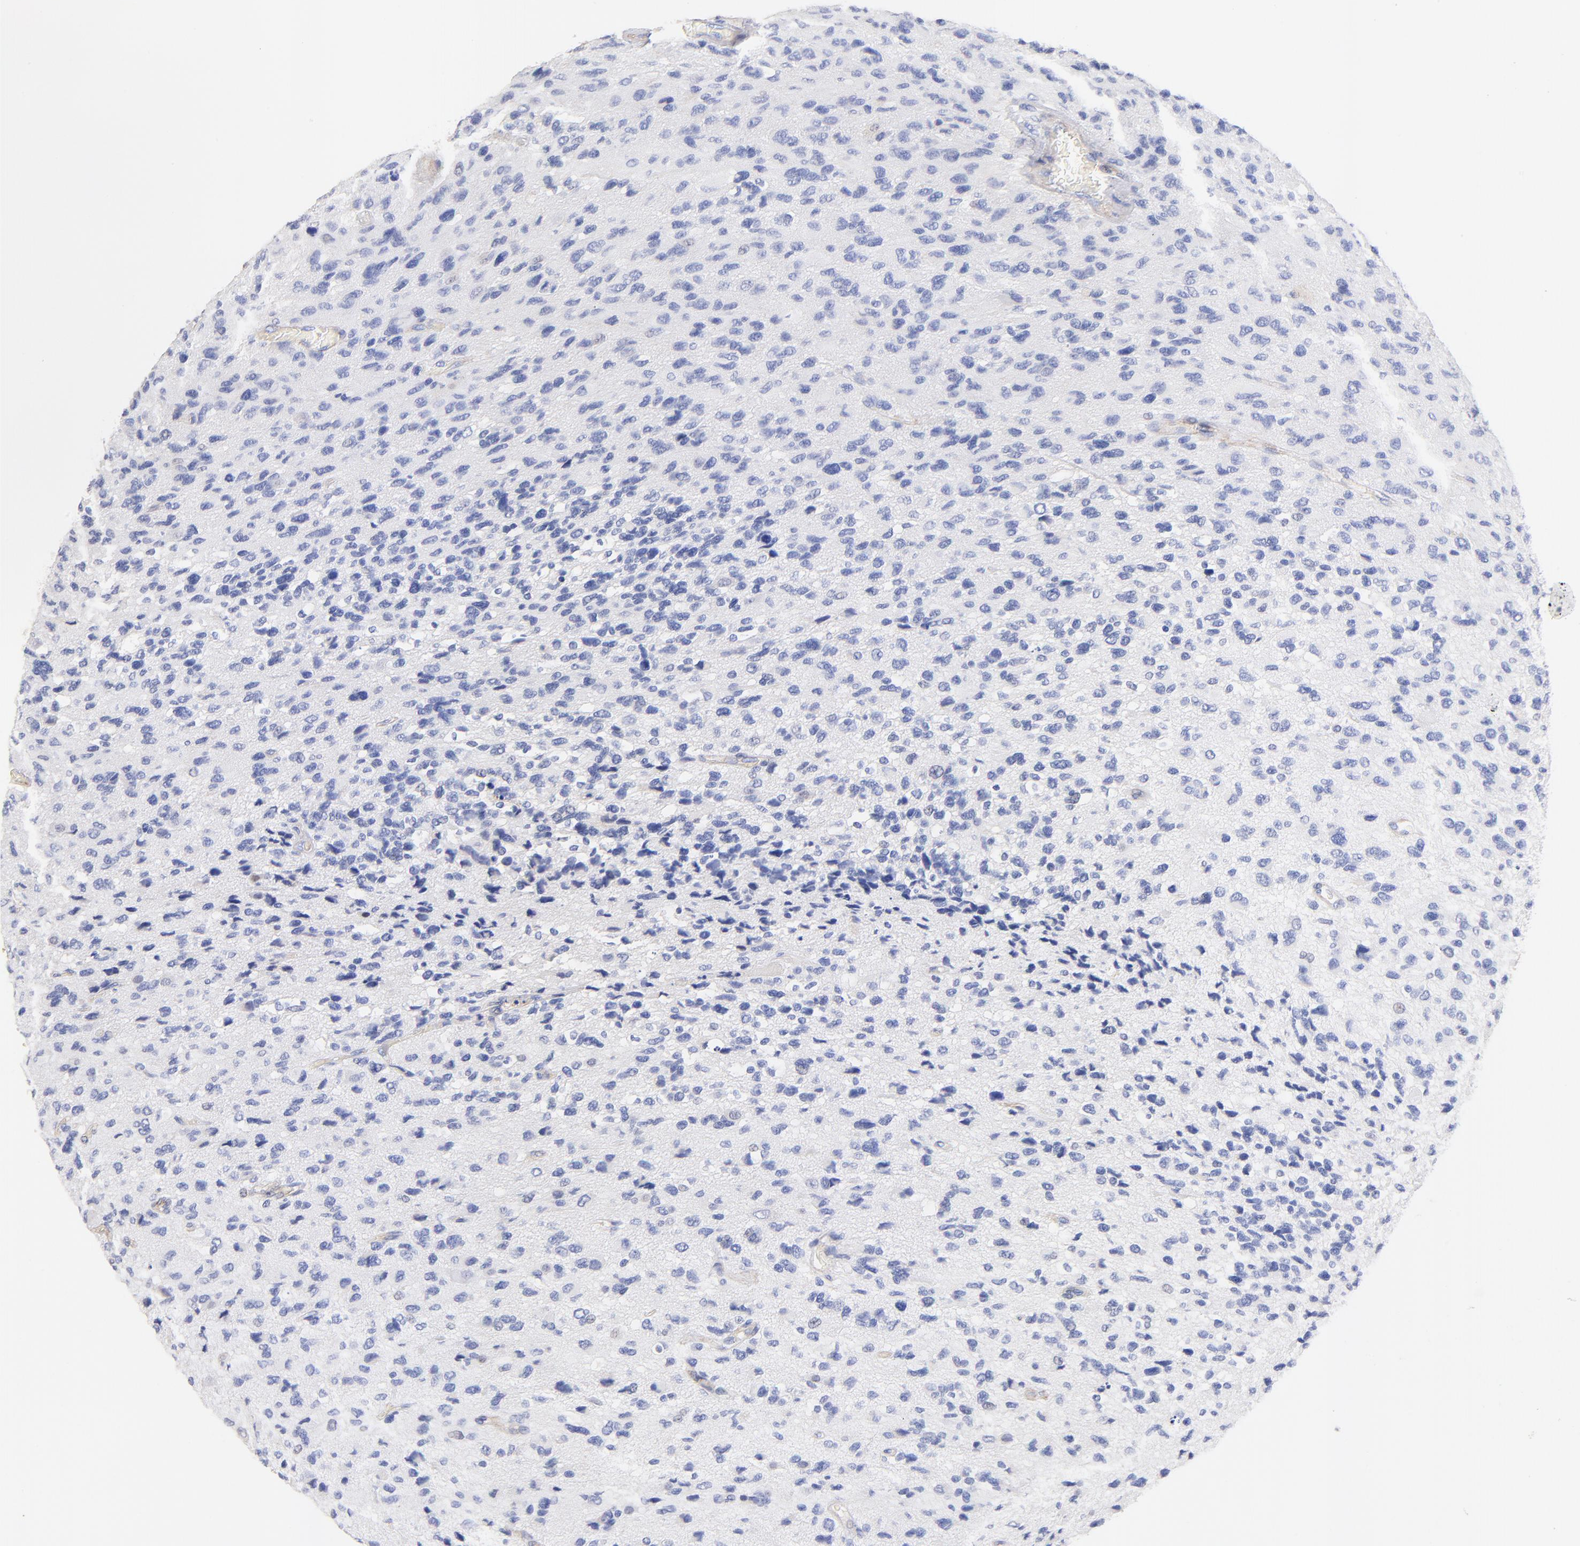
{"staining": {"intensity": "negative", "quantity": "none", "location": "none"}, "tissue": "glioma", "cell_type": "Tumor cells", "image_type": "cancer", "snomed": [{"axis": "morphology", "description": "Glioma, malignant, High grade"}, {"axis": "topography", "description": "Brain"}], "caption": "The immunohistochemistry (IHC) image has no significant staining in tumor cells of high-grade glioma (malignant) tissue.", "gene": "ACTRT1", "patient": {"sex": "male", "age": 69}}